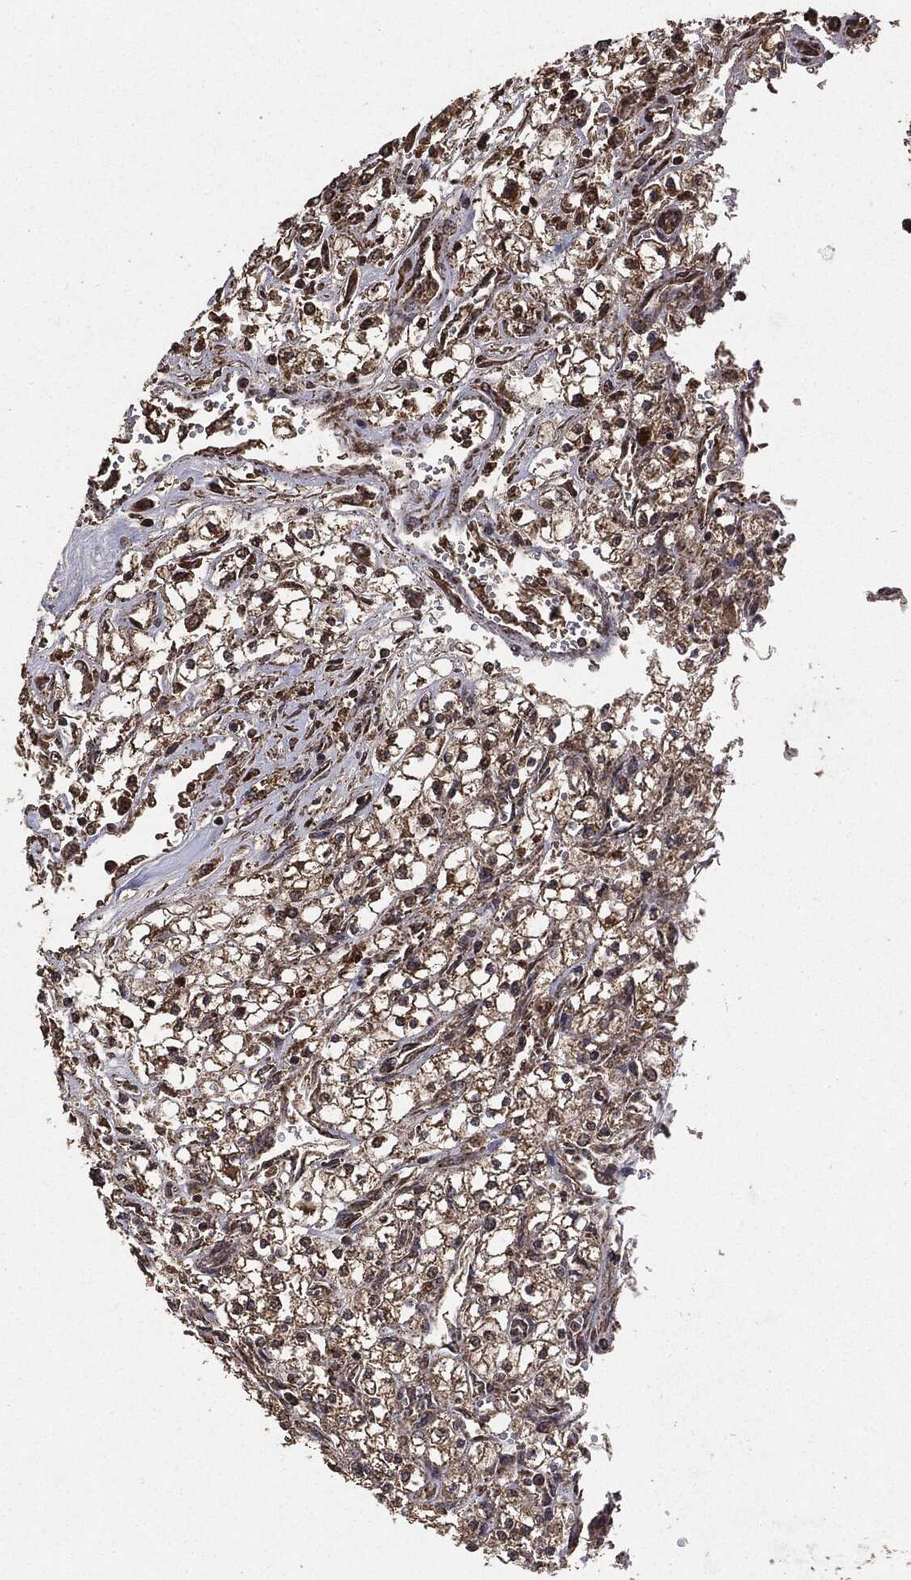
{"staining": {"intensity": "moderate", "quantity": ">75%", "location": "cytoplasmic/membranous"}, "tissue": "renal cancer", "cell_type": "Tumor cells", "image_type": "cancer", "snomed": [{"axis": "morphology", "description": "Adenocarcinoma, NOS"}, {"axis": "topography", "description": "Kidney"}], "caption": "Immunohistochemistry (DAB) staining of human renal adenocarcinoma demonstrates moderate cytoplasmic/membranous protein staining in approximately >75% of tumor cells.", "gene": "MTOR", "patient": {"sex": "male", "age": 80}}